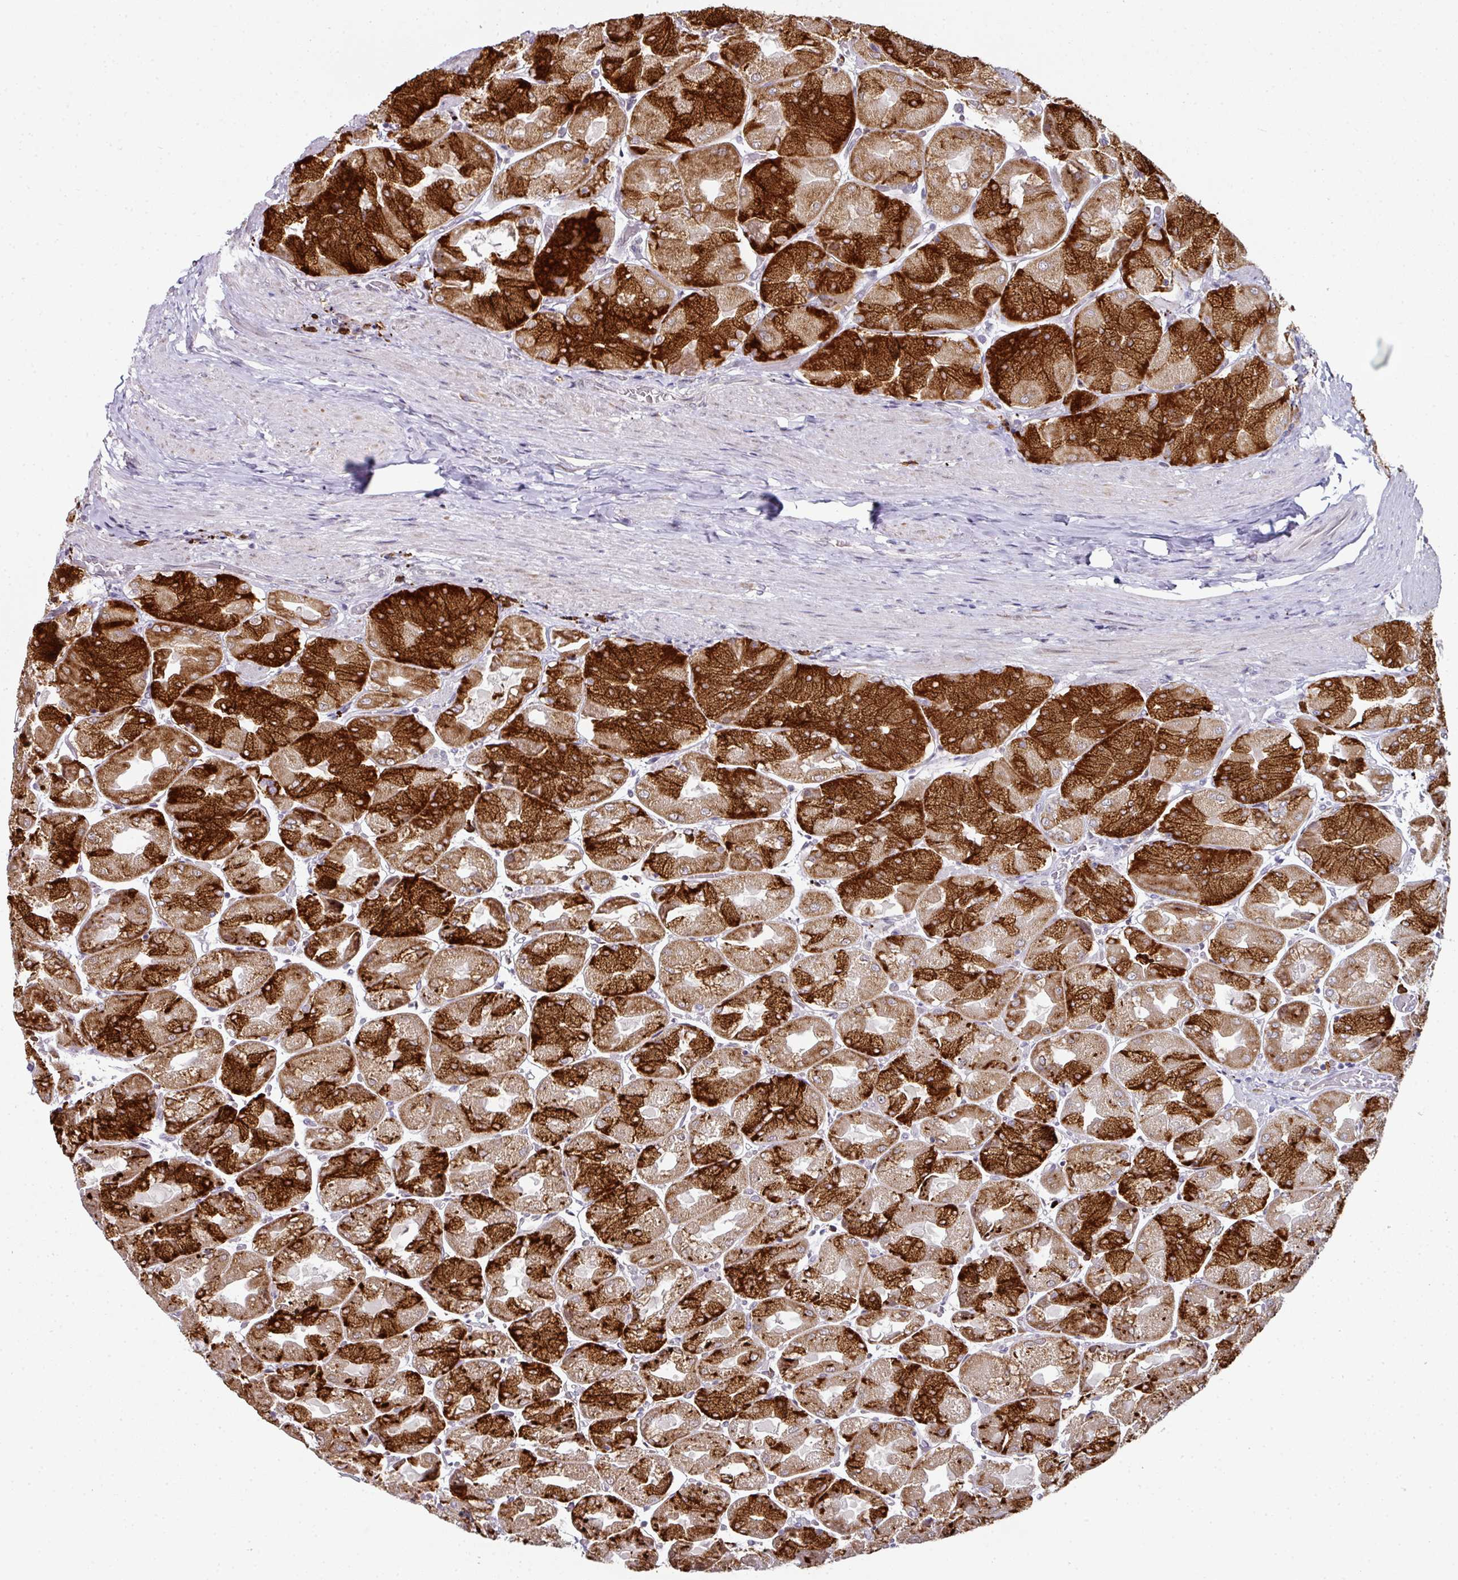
{"staining": {"intensity": "strong", "quantity": ">75%", "location": "cytoplasmic/membranous,nuclear"}, "tissue": "stomach", "cell_type": "Glandular cells", "image_type": "normal", "snomed": [{"axis": "morphology", "description": "Normal tissue, NOS"}, {"axis": "topography", "description": "Stomach"}], "caption": "The histopathology image displays staining of normal stomach, revealing strong cytoplasmic/membranous,nuclear protein expression (brown color) within glandular cells. (DAB (3,3'-diaminobenzidine) IHC, brown staining for protein, blue staining for nuclei).", "gene": "APOLD1", "patient": {"sex": "female", "age": 61}}